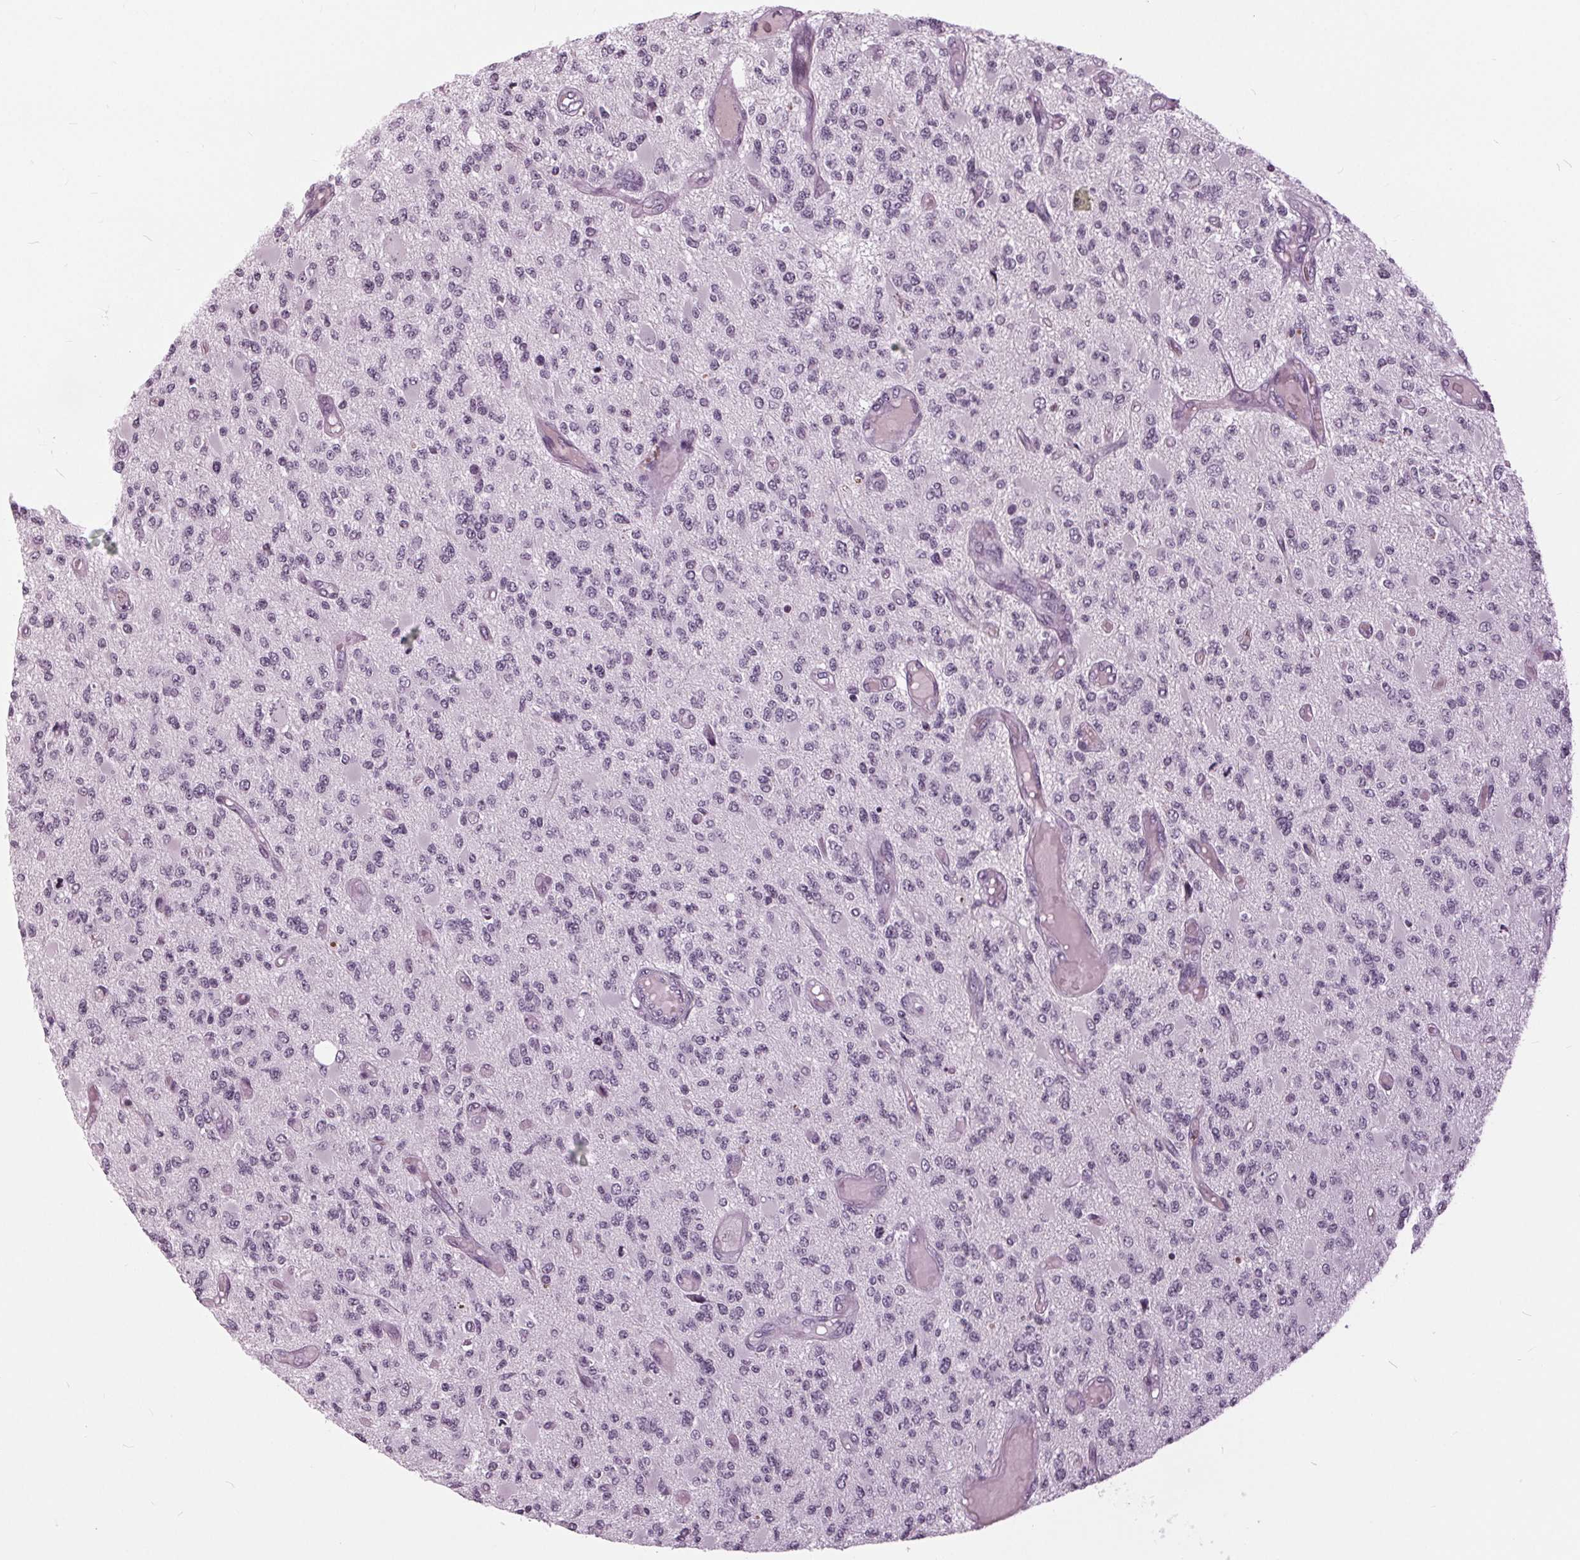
{"staining": {"intensity": "negative", "quantity": "none", "location": "none"}, "tissue": "glioma", "cell_type": "Tumor cells", "image_type": "cancer", "snomed": [{"axis": "morphology", "description": "Glioma, malignant, High grade"}, {"axis": "topography", "description": "Brain"}], "caption": "DAB (3,3'-diaminobenzidine) immunohistochemical staining of human malignant glioma (high-grade) displays no significant expression in tumor cells.", "gene": "SLC9A4", "patient": {"sex": "female", "age": 63}}